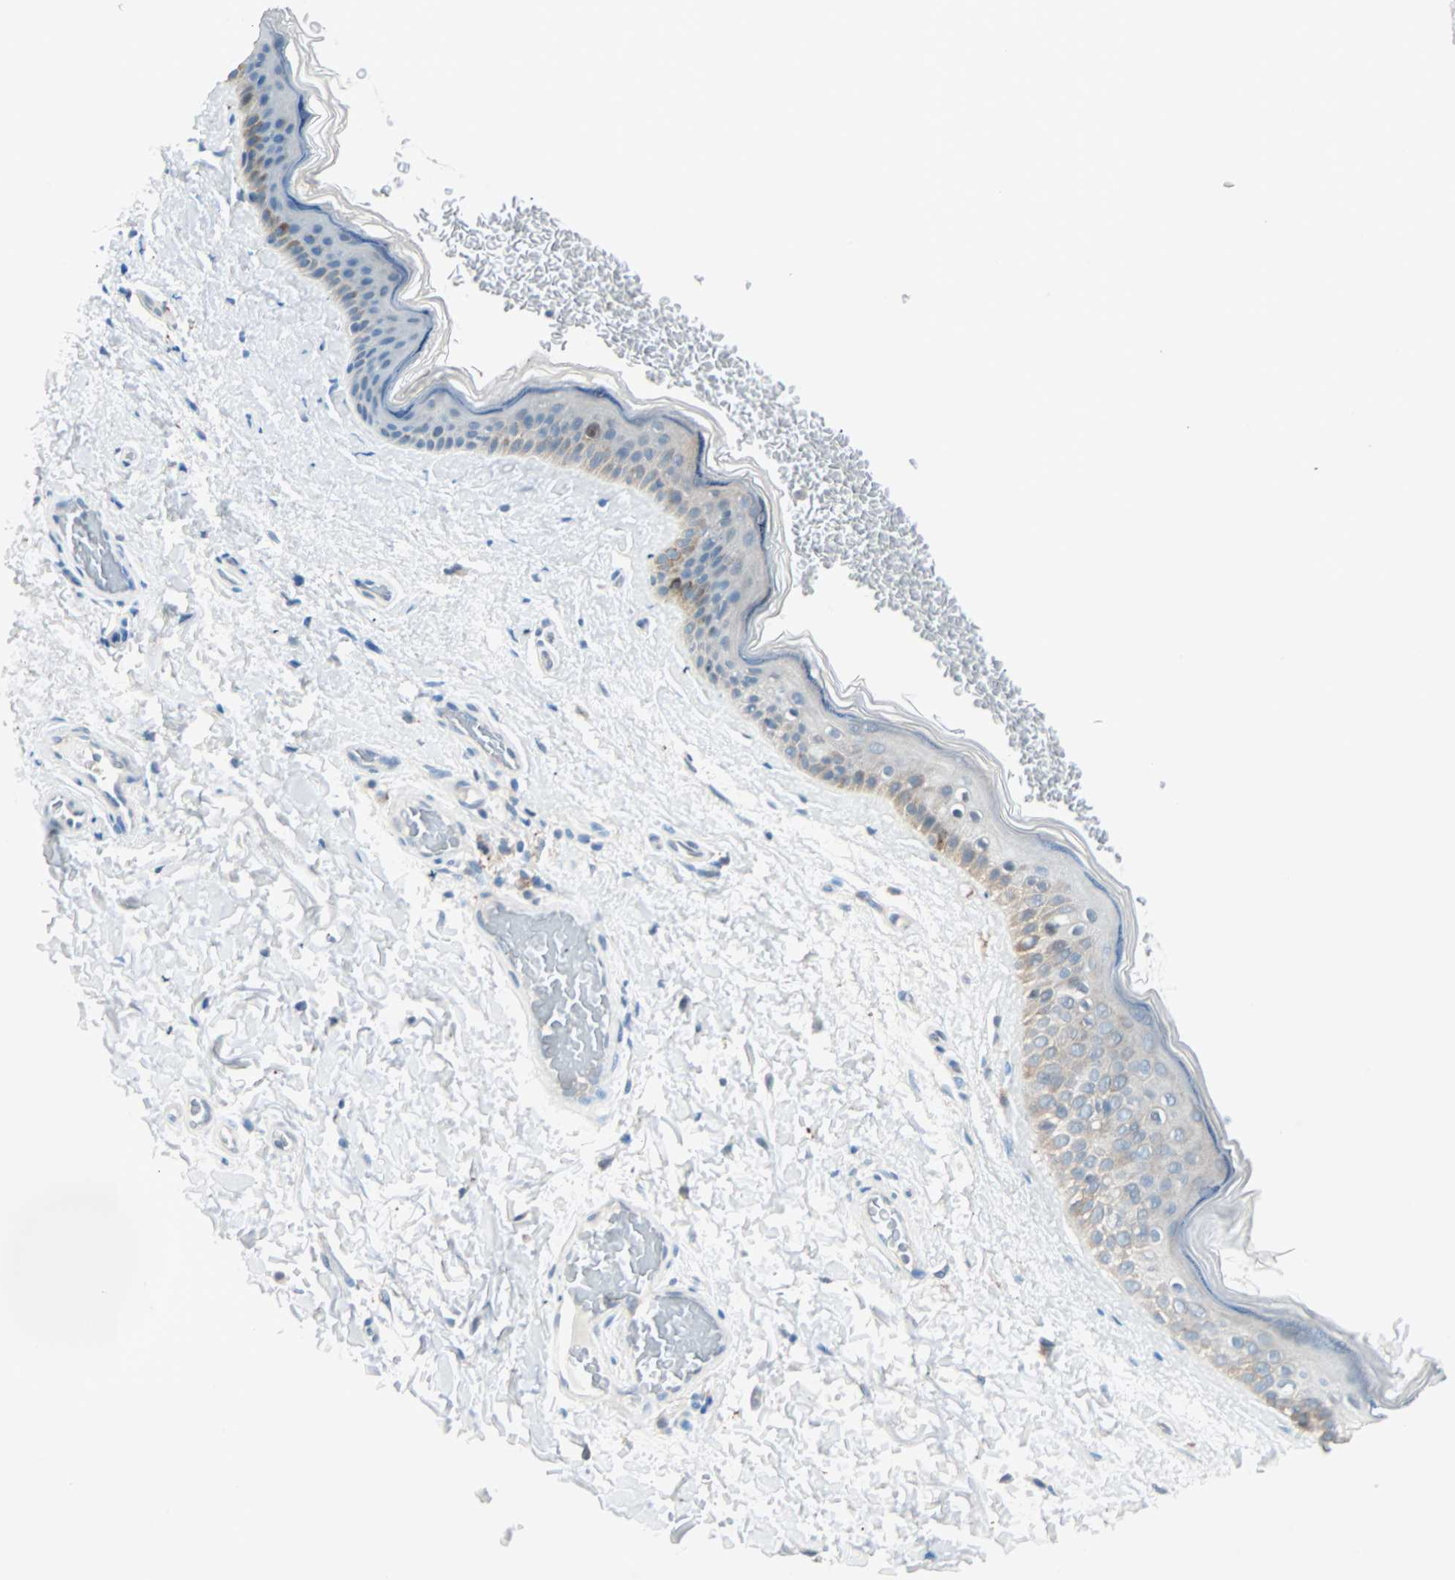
{"staining": {"intensity": "negative", "quantity": "none", "location": "none"}, "tissue": "skin", "cell_type": "Fibroblasts", "image_type": "normal", "snomed": [{"axis": "morphology", "description": "Normal tissue, NOS"}, {"axis": "topography", "description": "Skin"}], "caption": "Skin stained for a protein using immunohistochemistry demonstrates no positivity fibroblasts.", "gene": "SMIM8", "patient": {"sex": "male", "age": 63}}